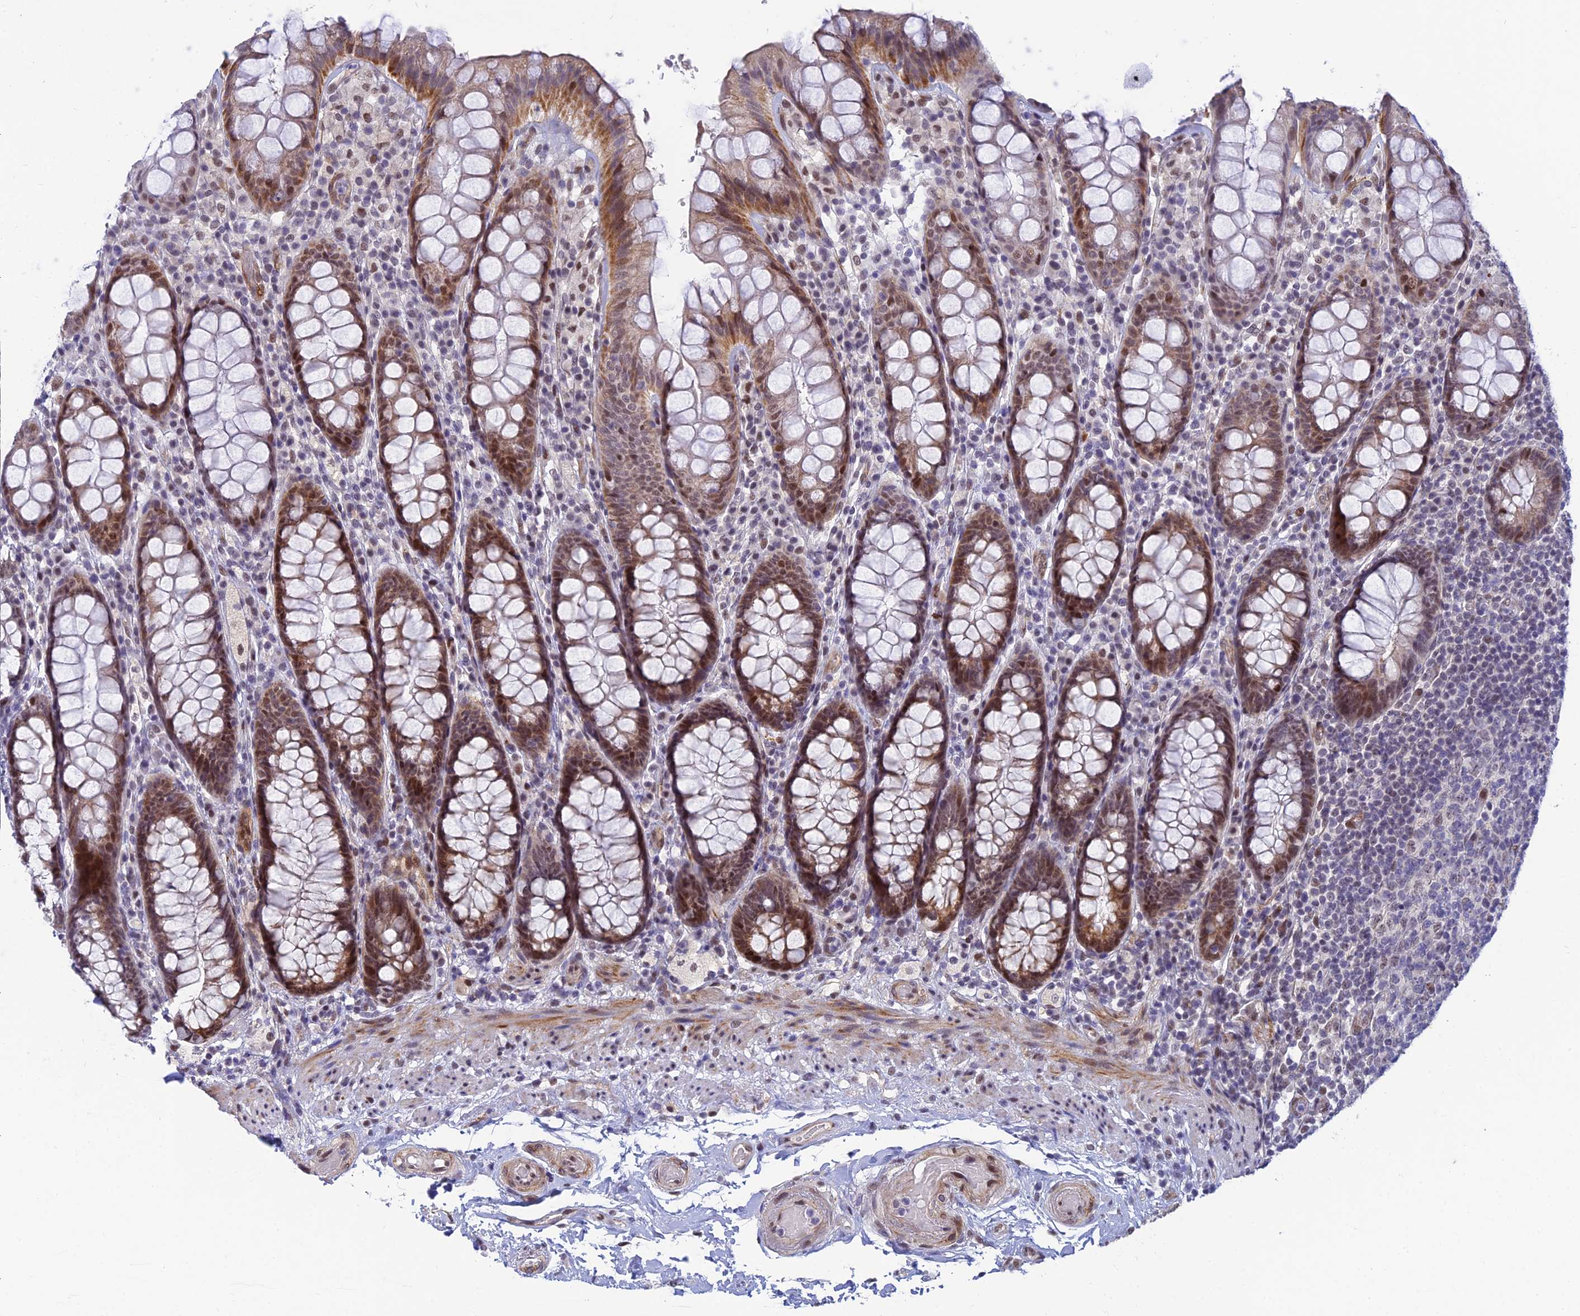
{"staining": {"intensity": "moderate", "quantity": ">75%", "location": "cytoplasmic/membranous,nuclear"}, "tissue": "rectum", "cell_type": "Glandular cells", "image_type": "normal", "snomed": [{"axis": "morphology", "description": "Normal tissue, NOS"}, {"axis": "topography", "description": "Rectum"}], "caption": "Protein analysis of unremarkable rectum reveals moderate cytoplasmic/membranous,nuclear staining in about >75% of glandular cells. Immunohistochemistry stains the protein in brown and the nuclei are stained blue.", "gene": "CLK4", "patient": {"sex": "male", "age": 83}}